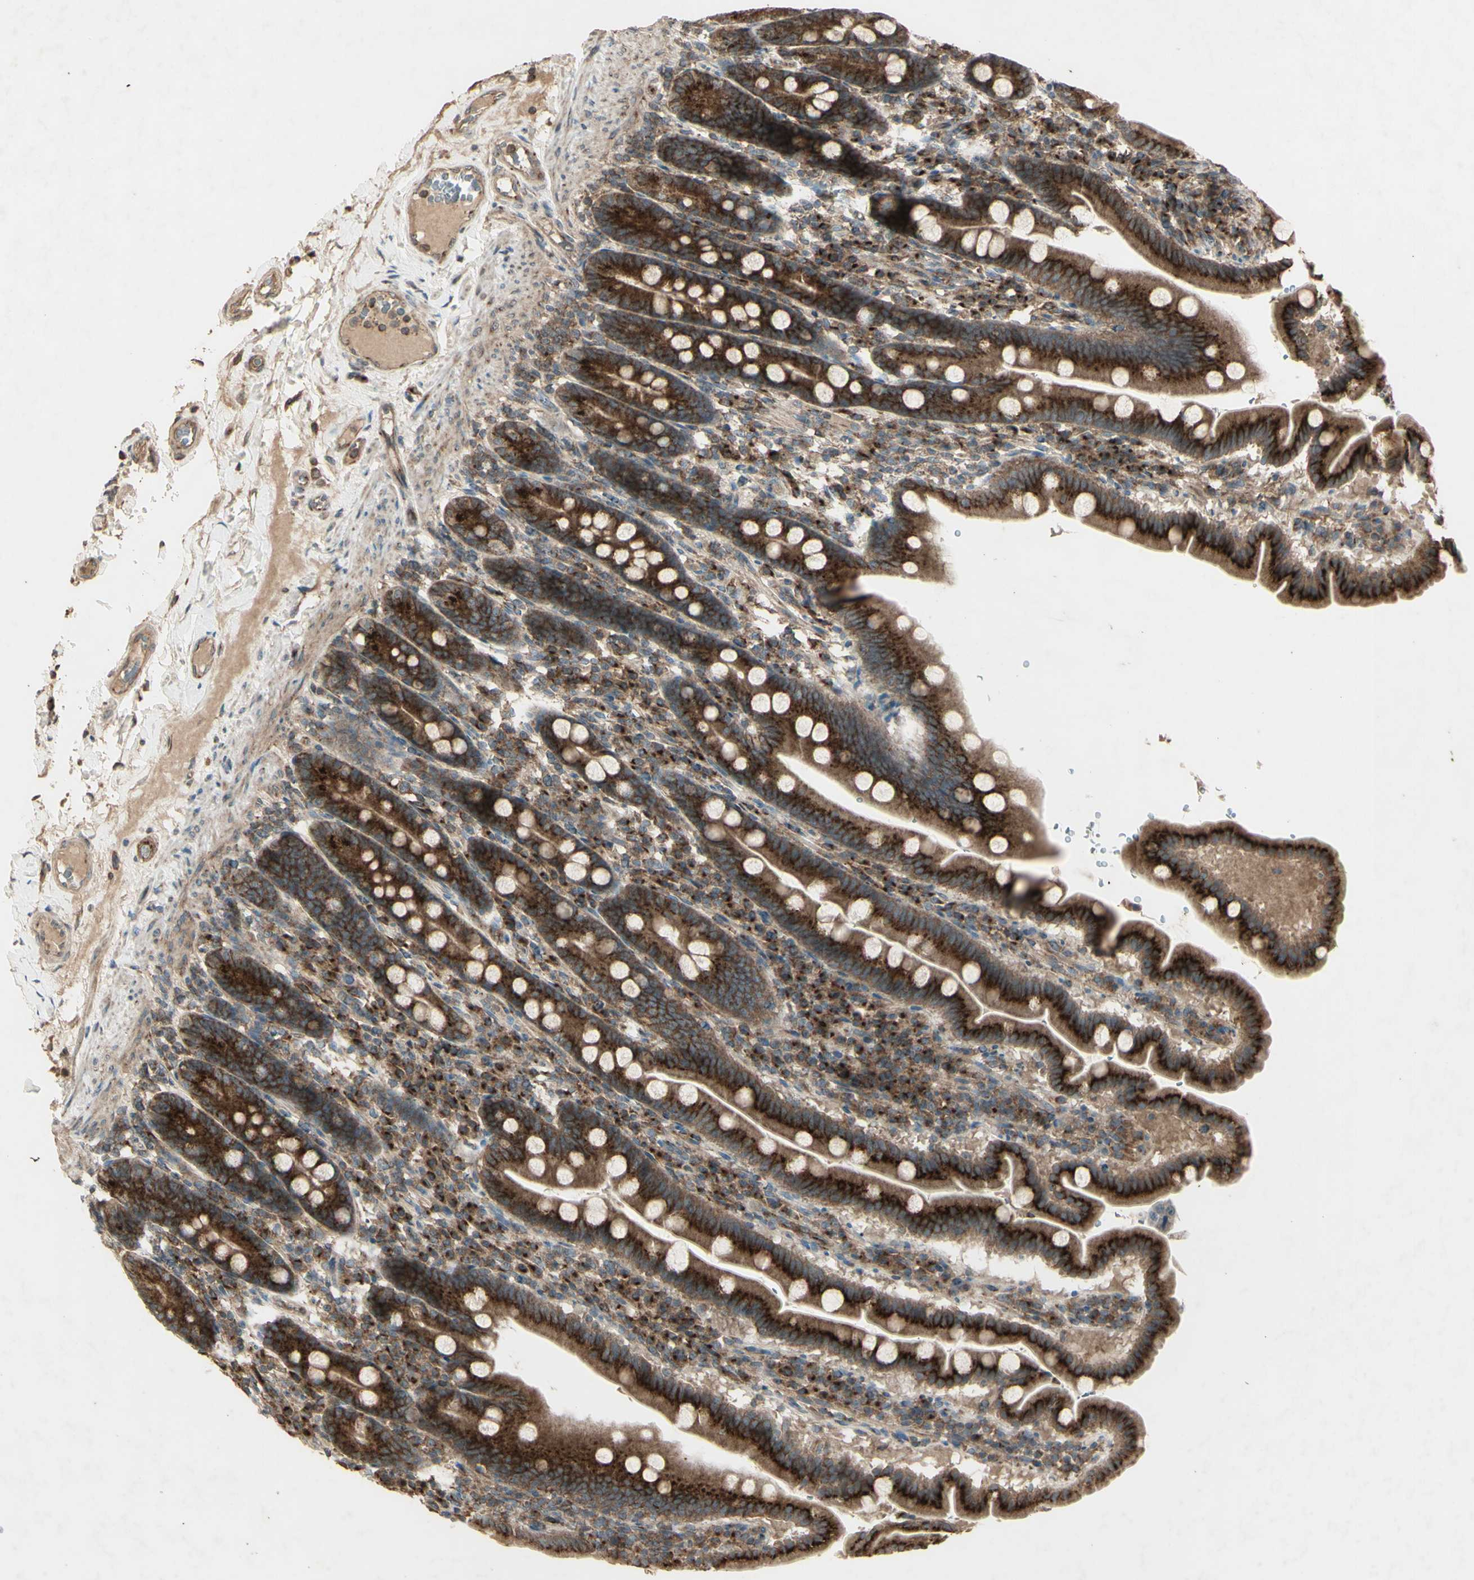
{"staining": {"intensity": "strong", "quantity": ">75%", "location": "cytoplasmic/membranous"}, "tissue": "duodenum", "cell_type": "Glandular cells", "image_type": "normal", "snomed": [{"axis": "morphology", "description": "Normal tissue, NOS"}, {"axis": "topography", "description": "Duodenum"}], "caption": "Approximately >75% of glandular cells in normal human duodenum display strong cytoplasmic/membranous protein expression as visualized by brown immunohistochemical staining.", "gene": "AP1G1", "patient": {"sex": "male", "age": 50}}